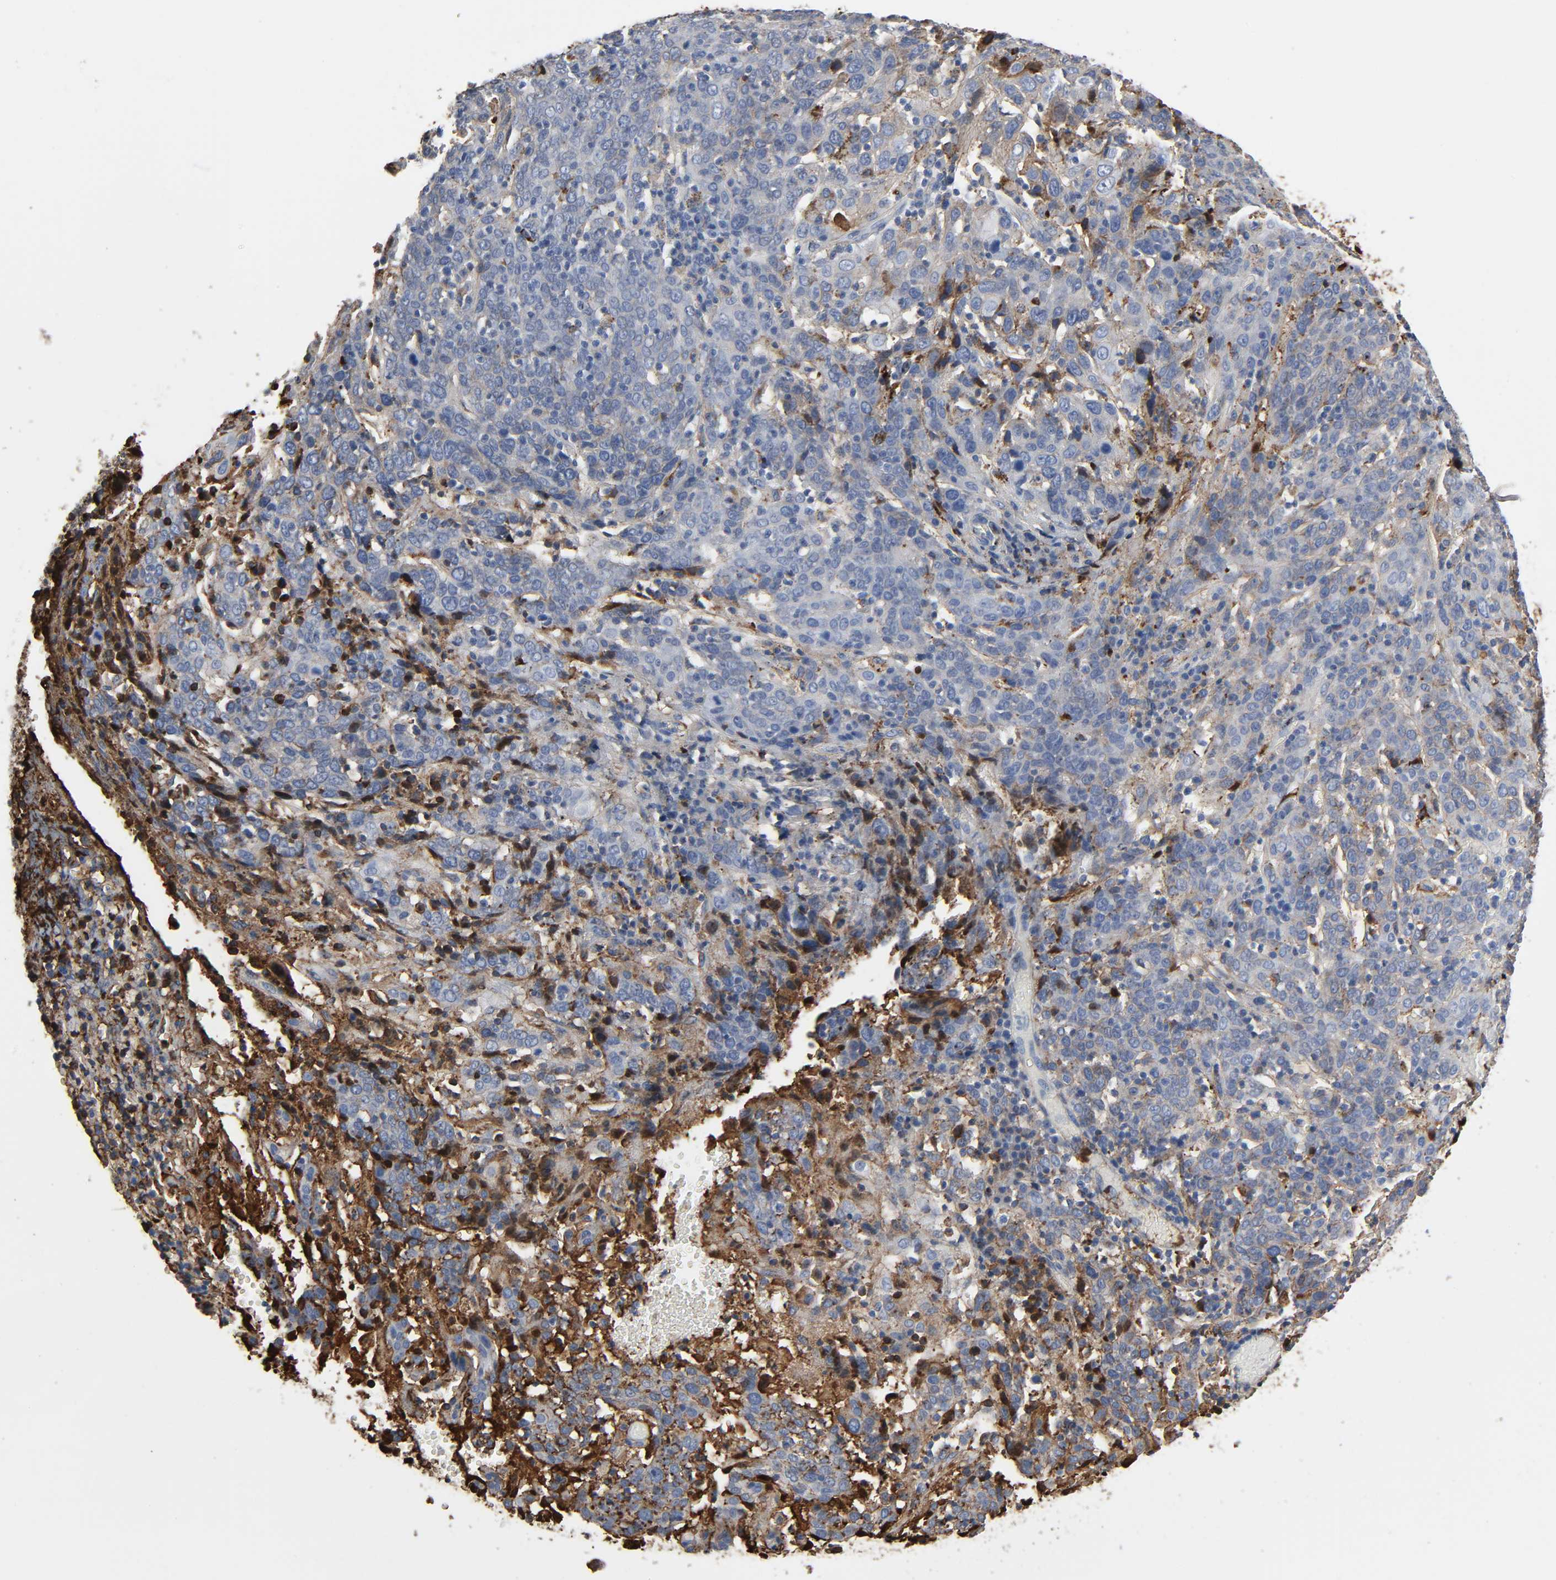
{"staining": {"intensity": "moderate", "quantity": "<25%", "location": "cytoplasmic/membranous"}, "tissue": "cervical cancer", "cell_type": "Tumor cells", "image_type": "cancer", "snomed": [{"axis": "morphology", "description": "Normal tissue, NOS"}, {"axis": "morphology", "description": "Squamous cell carcinoma, NOS"}, {"axis": "topography", "description": "Cervix"}], "caption": "The immunohistochemical stain shows moderate cytoplasmic/membranous staining in tumor cells of cervical cancer (squamous cell carcinoma) tissue. (brown staining indicates protein expression, while blue staining denotes nuclei).", "gene": "C3", "patient": {"sex": "female", "age": 67}}